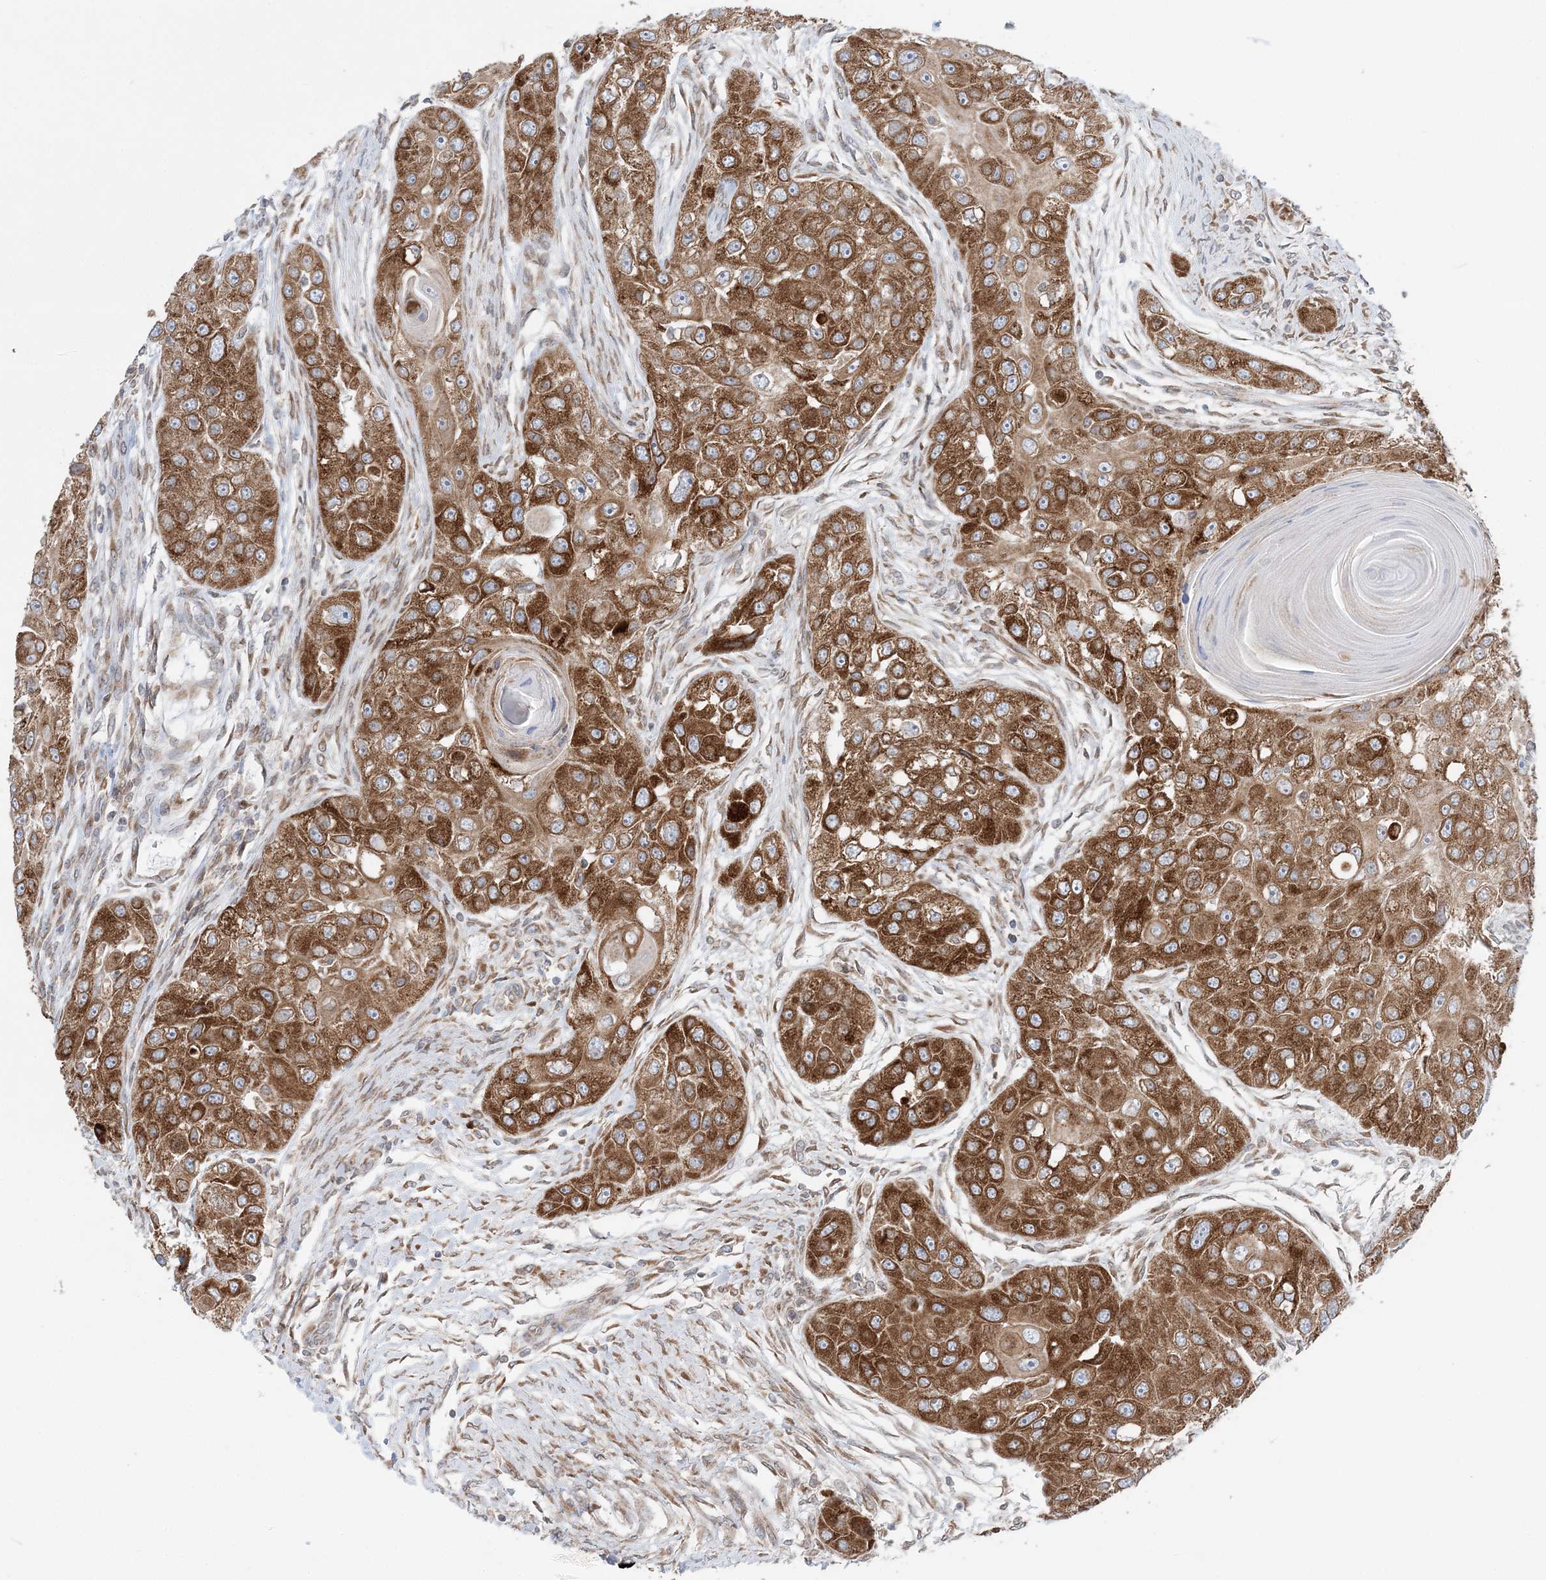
{"staining": {"intensity": "strong", "quantity": ">75%", "location": "cytoplasmic/membranous"}, "tissue": "head and neck cancer", "cell_type": "Tumor cells", "image_type": "cancer", "snomed": [{"axis": "morphology", "description": "Normal tissue, NOS"}, {"axis": "morphology", "description": "Squamous cell carcinoma, NOS"}, {"axis": "topography", "description": "Skeletal muscle"}, {"axis": "topography", "description": "Head-Neck"}], "caption": "DAB (3,3'-diaminobenzidine) immunohistochemical staining of human head and neck squamous cell carcinoma reveals strong cytoplasmic/membranous protein positivity in about >75% of tumor cells.", "gene": "TMED10", "patient": {"sex": "male", "age": 51}}